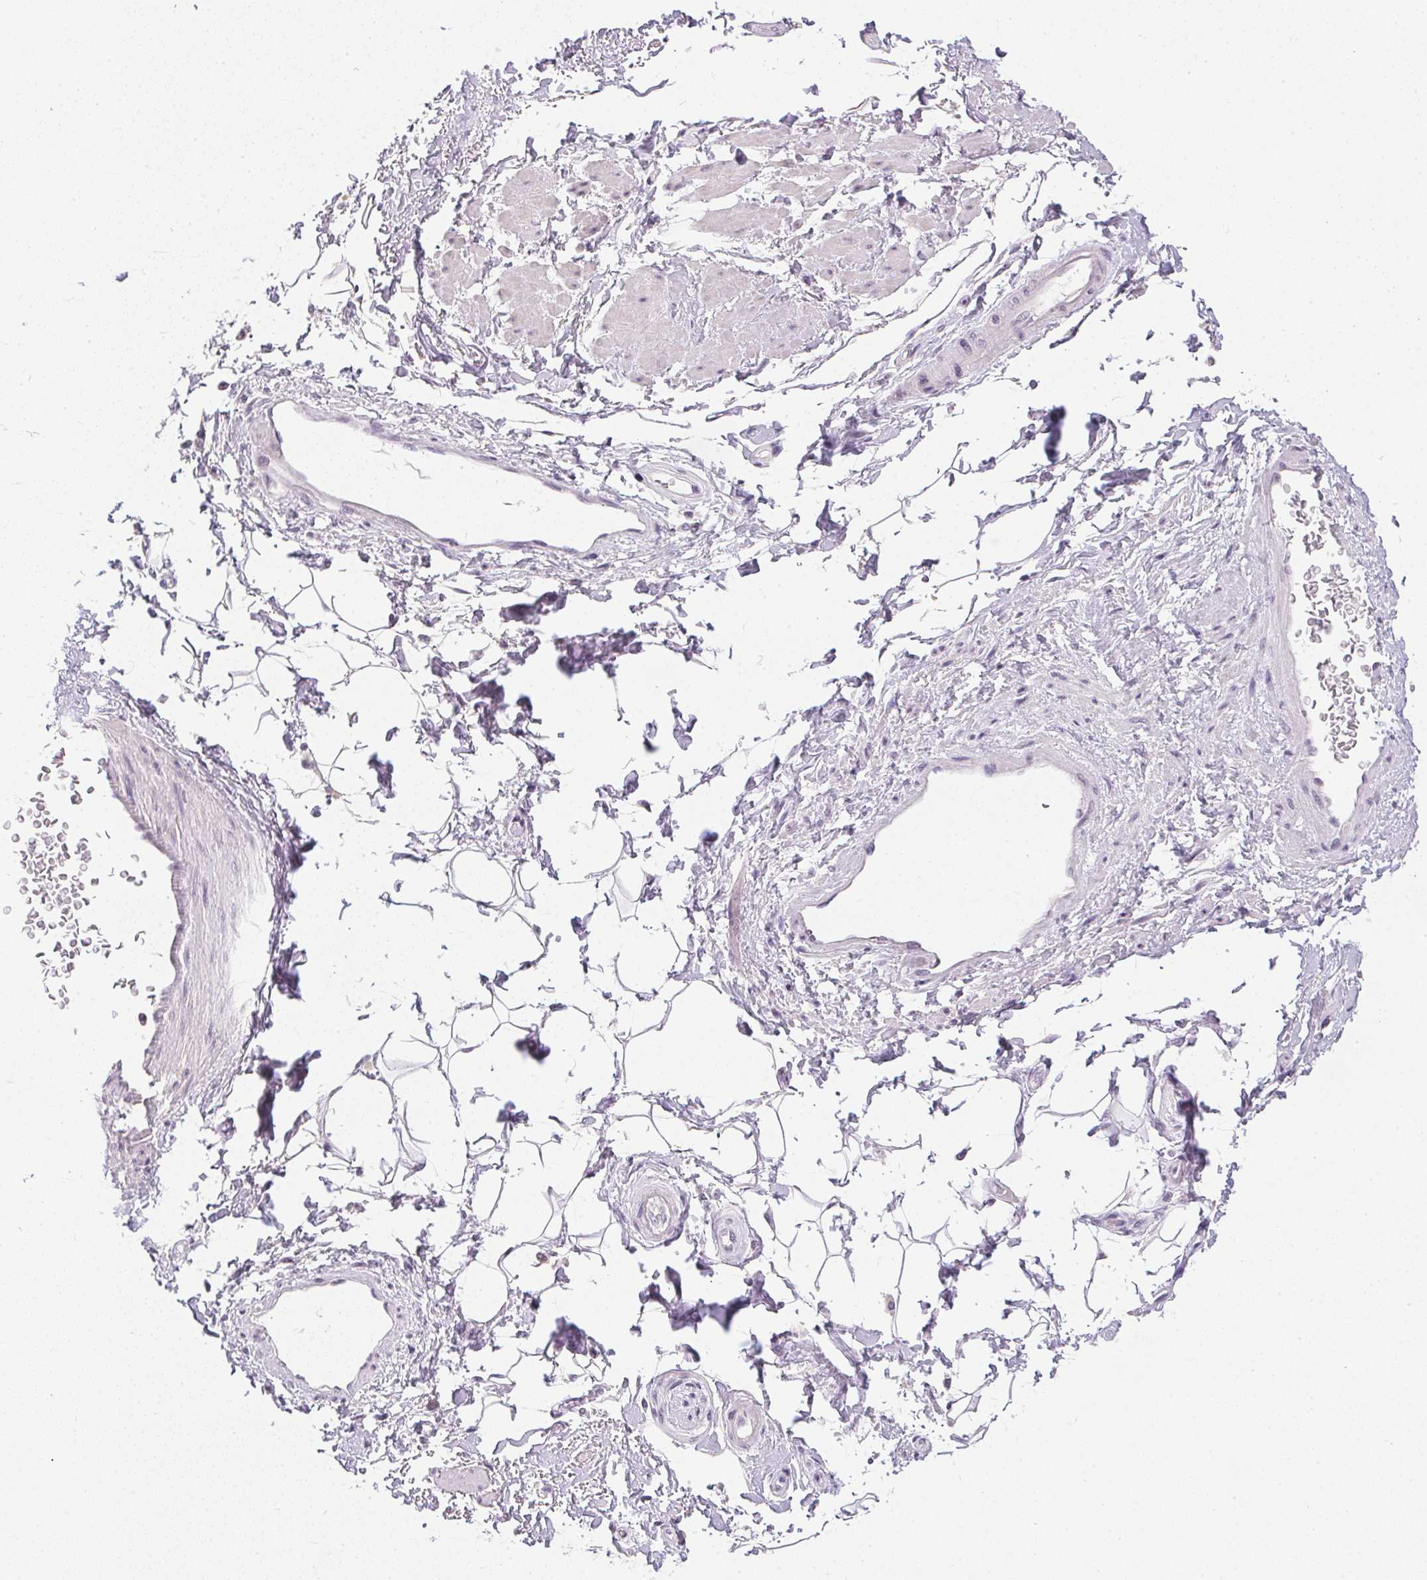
{"staining": {"intensity": "negative", "quantity": "none", "location": "none"}, "tissue": "adipose tissue", "cell_type": "Adipocytes", "image_type": "normal", "snomed": [{"axis": "morphology", "description": "Normal tissue, NOS"}, {"axis": "topography", "description": "Anal"}, {"axis": "topography", "description": "Peripheral nerve tissue"}], "caption": "Adipocytes show no significant protein expression in benign adipose tissue.", "gene": "PPY", "patient": {"sex": "male", "age": 51}}